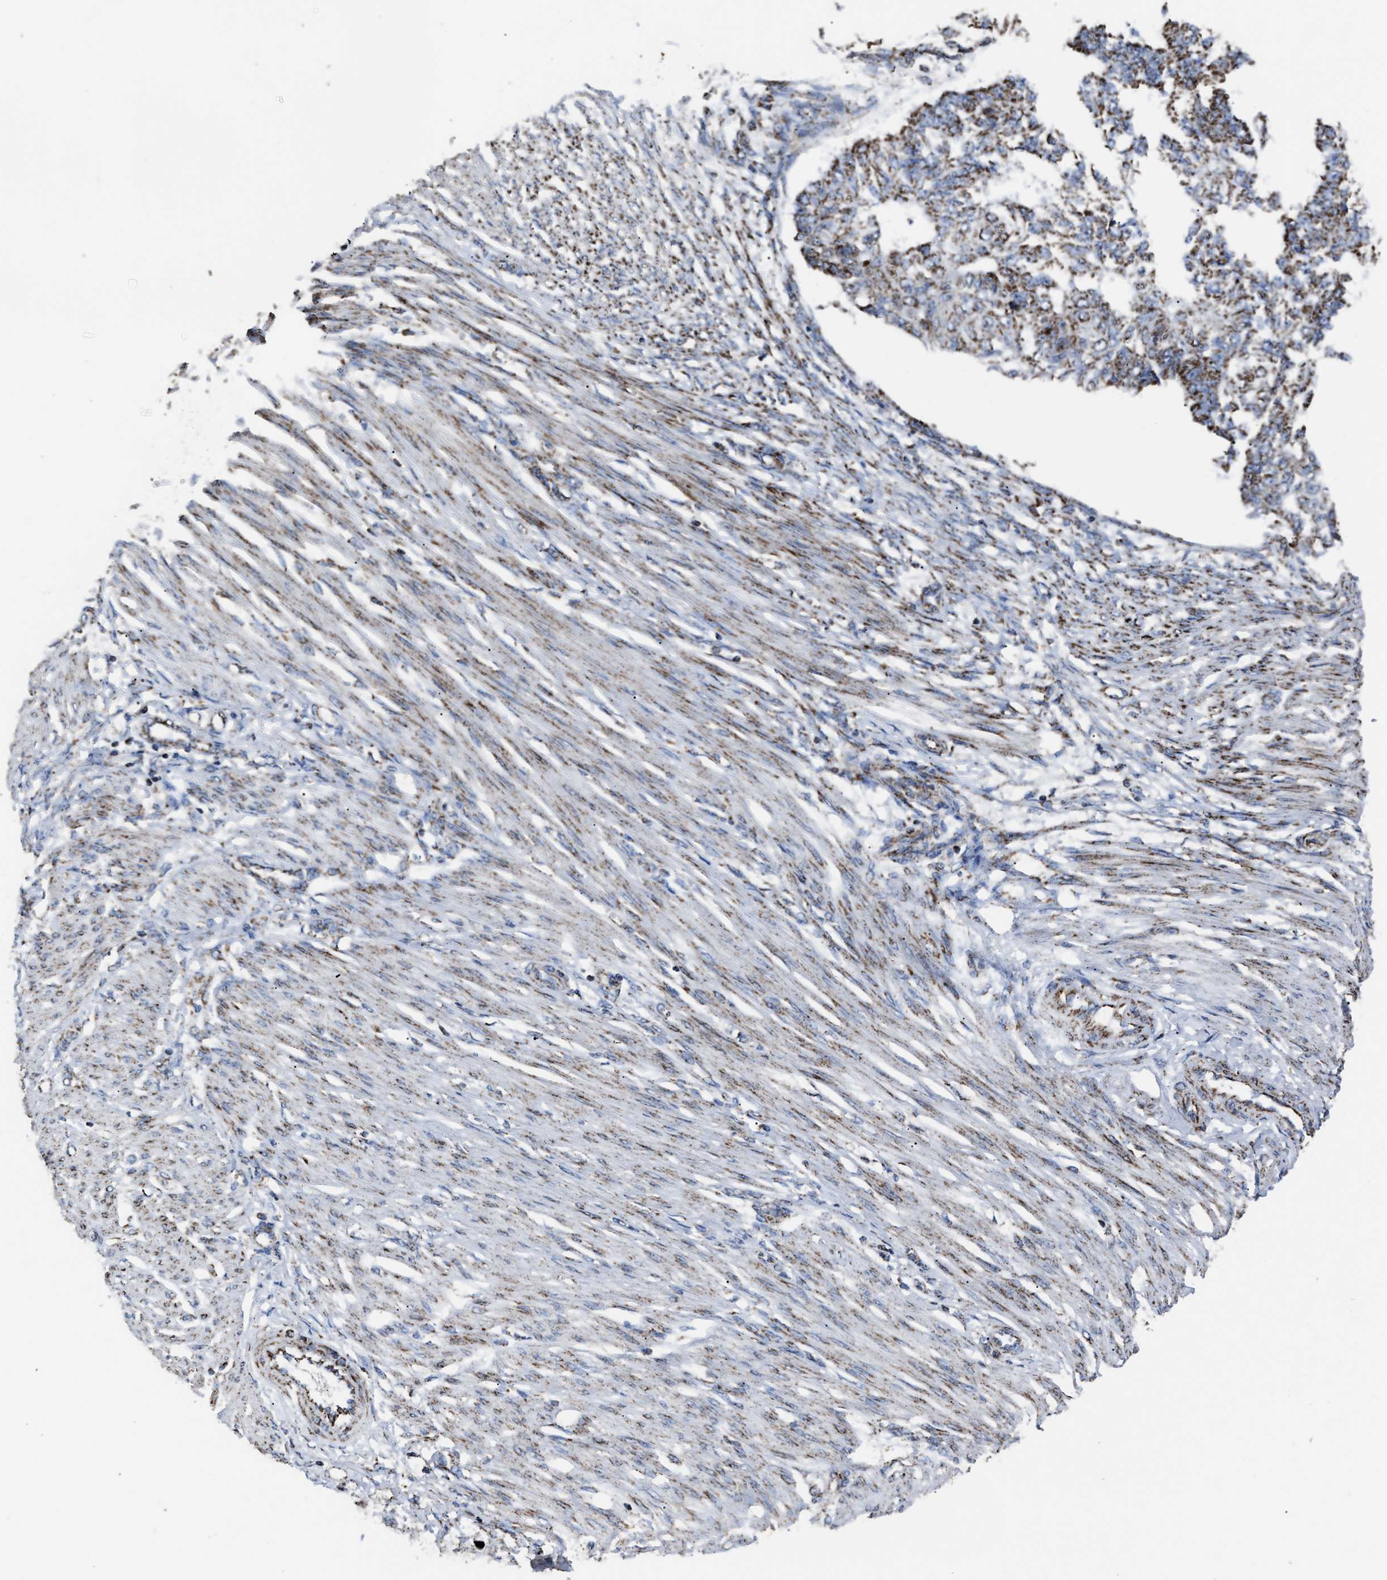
{"staining": {"intensity": "moderate", "quantity": ">75%", "location": "cytoplasmic/membranous"}, "tissue": "endometrial cancer", "cell_type": "Tumor cells", "image_type": "cancer", "snomed": [{"axis": "morphology", "description": "Adenocarcinoma, NOS"}, {"axis": "topography", "description": "Endometrium"}], "caption": "Immunohistochemical staining of endometrial adenocarcinoma exhibits medium levels of moderate cytoplasmic/membranous staining in about >75% of tumor cells.", "gene": "NDUFV3", "patient": {"sex": "female", "age": 32}}